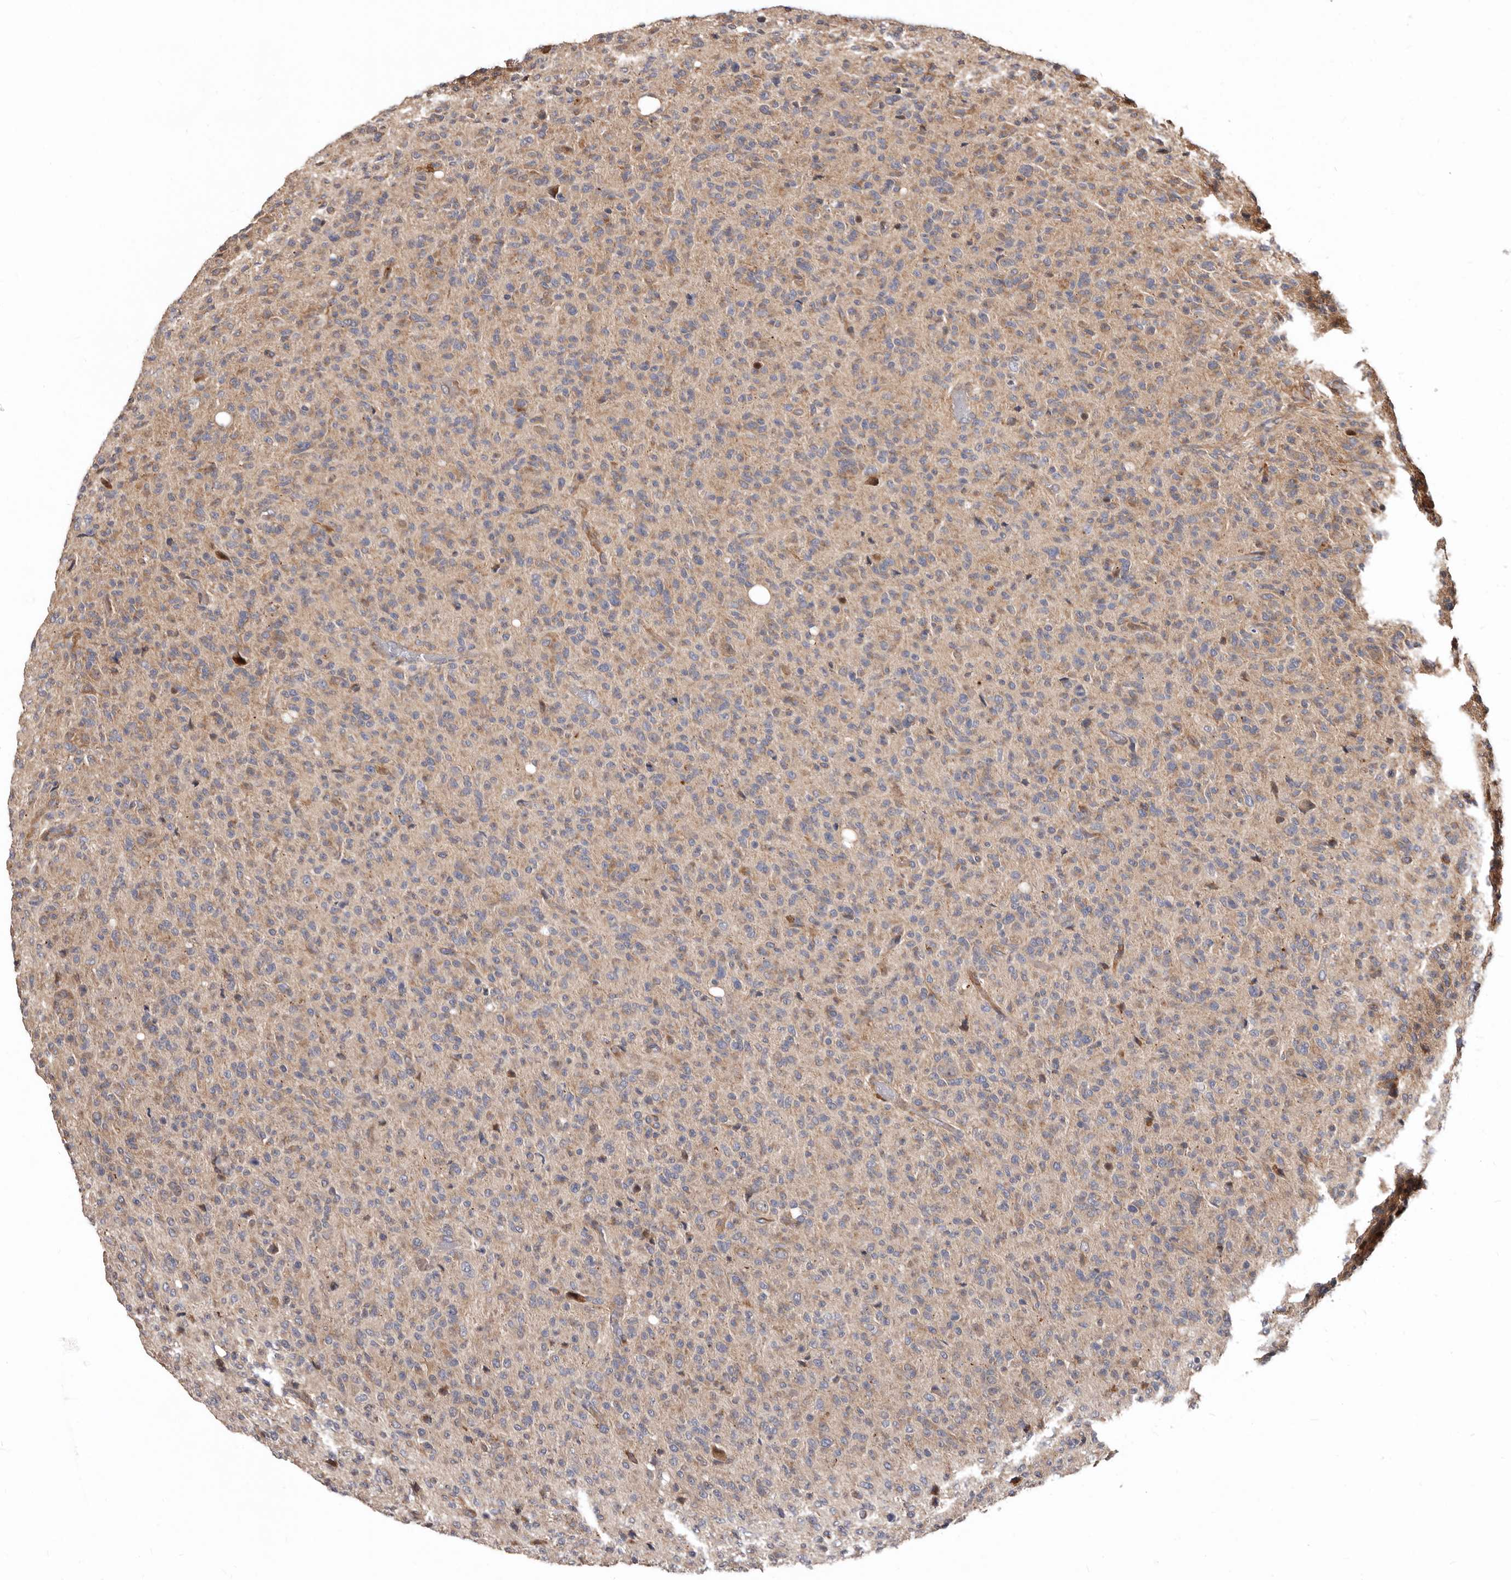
{"staining": {"intensity": "weak", "quantity": "<25%", "location": "cytoplasmic/membranous"}, "tissue": "glioma", "cell_type": "Tumor cells", "image_type": "cancer", "snomed": [{"axis": "morphology", "description": "Glioma, malignant, High grade"}, {"axis": "topography", "description": "Brain"}], "caption": "There is no significant staining in tumor cells of glioma.", "gene": "WEE2", "patient": {"sex": "female", "age": 57}}